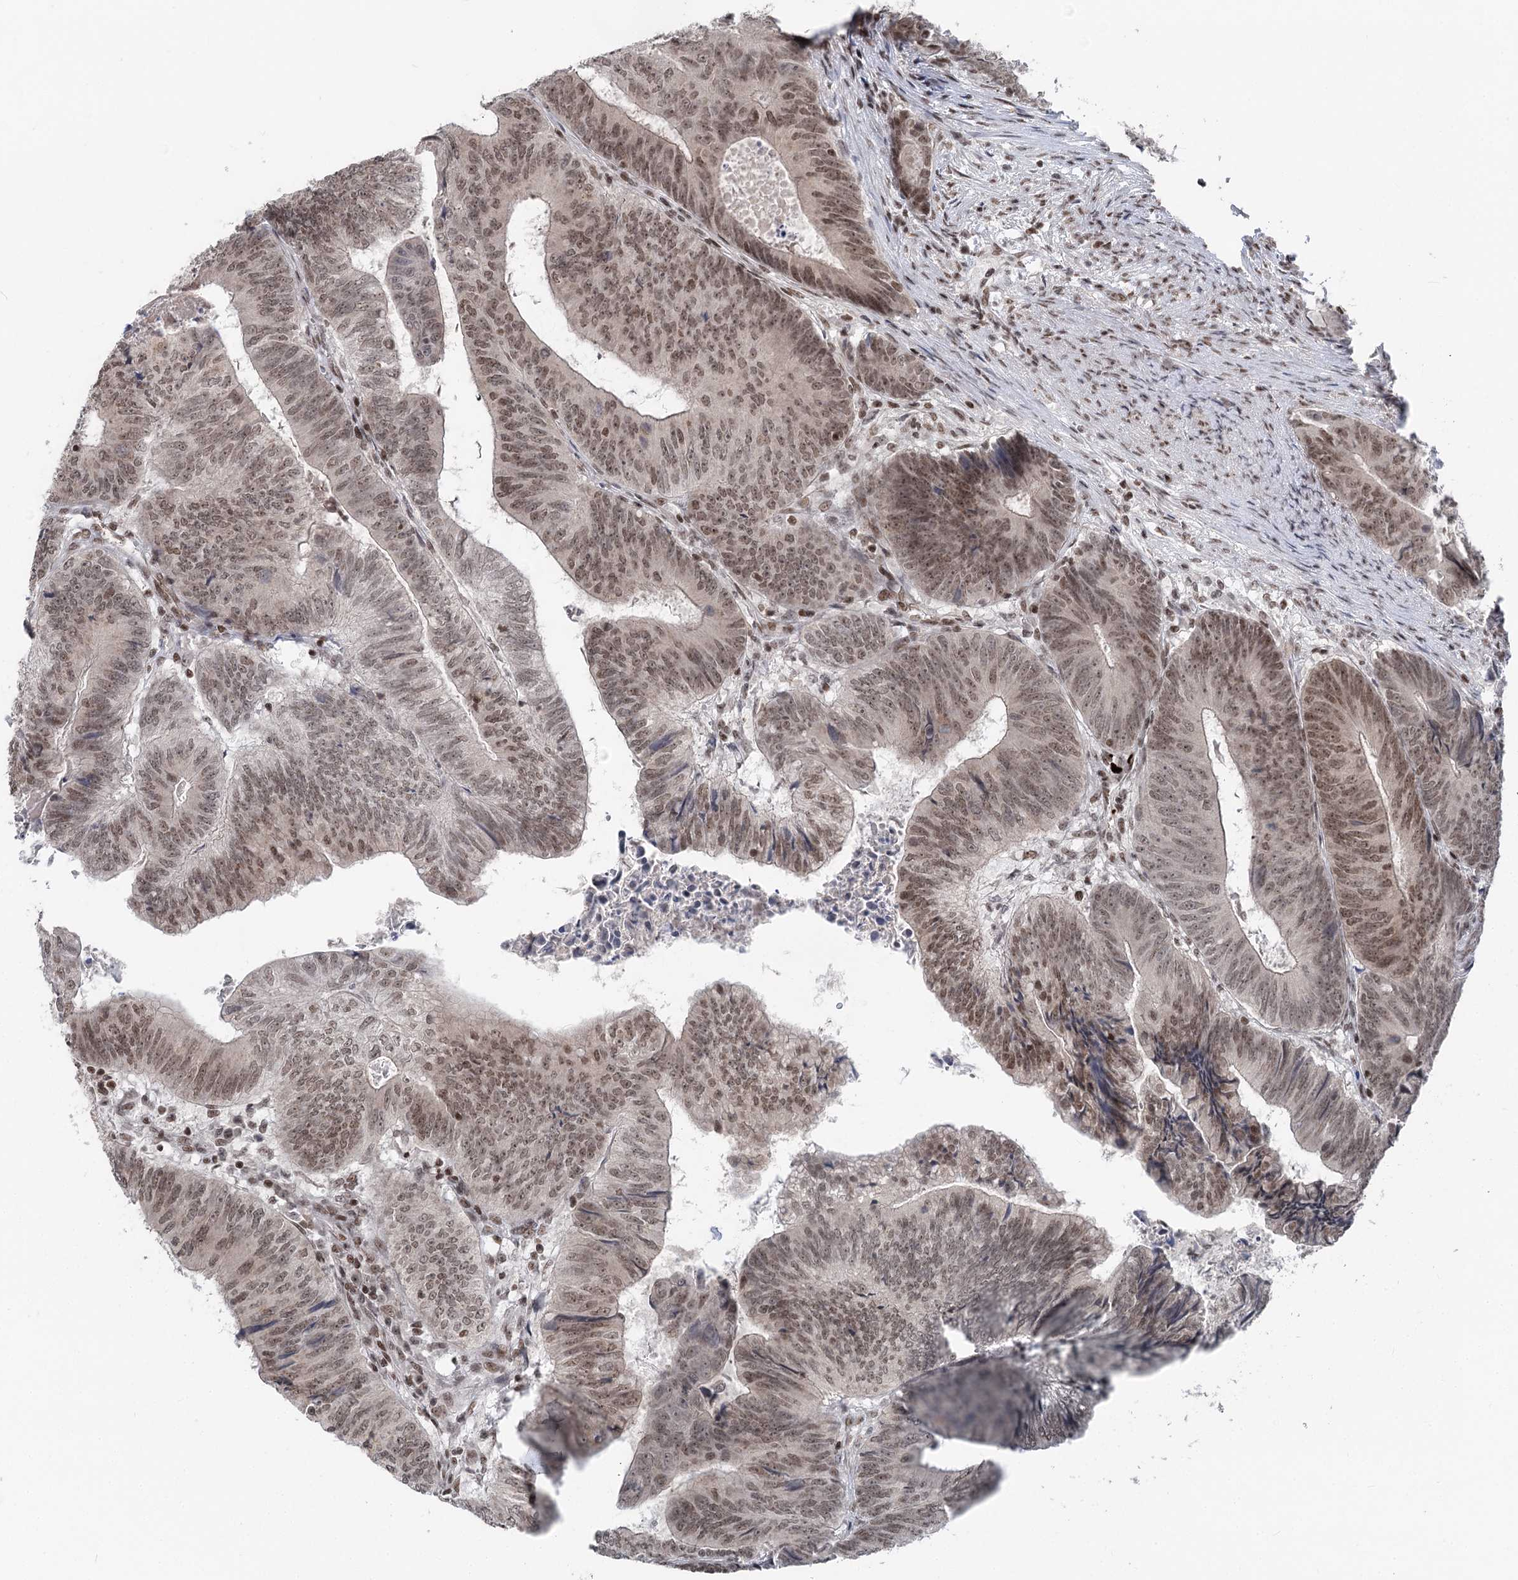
{"staining": {"intensity": "moderate", "quantity": ">75%", "location": "nuclear"}, "tissue": "colorectal cancer", "cell_type": "Tumor cells", "image_type": "cancer", "snomed": [{"axis": "morphology", "description": "Adenocarcinoma, NOS"}, {"axis": "topography", "description": "Colon"}], "caption": "The immunohistochemical stain highlights moderate nuclear staining in tumor cells of colorectal cancer (adenocarcinoma) tissue. (brown staining indicates protein expression, while blue staining denotes nuclei).", "gene": "CGGBP1", "patient": {"sex": "female", "age": 67}}